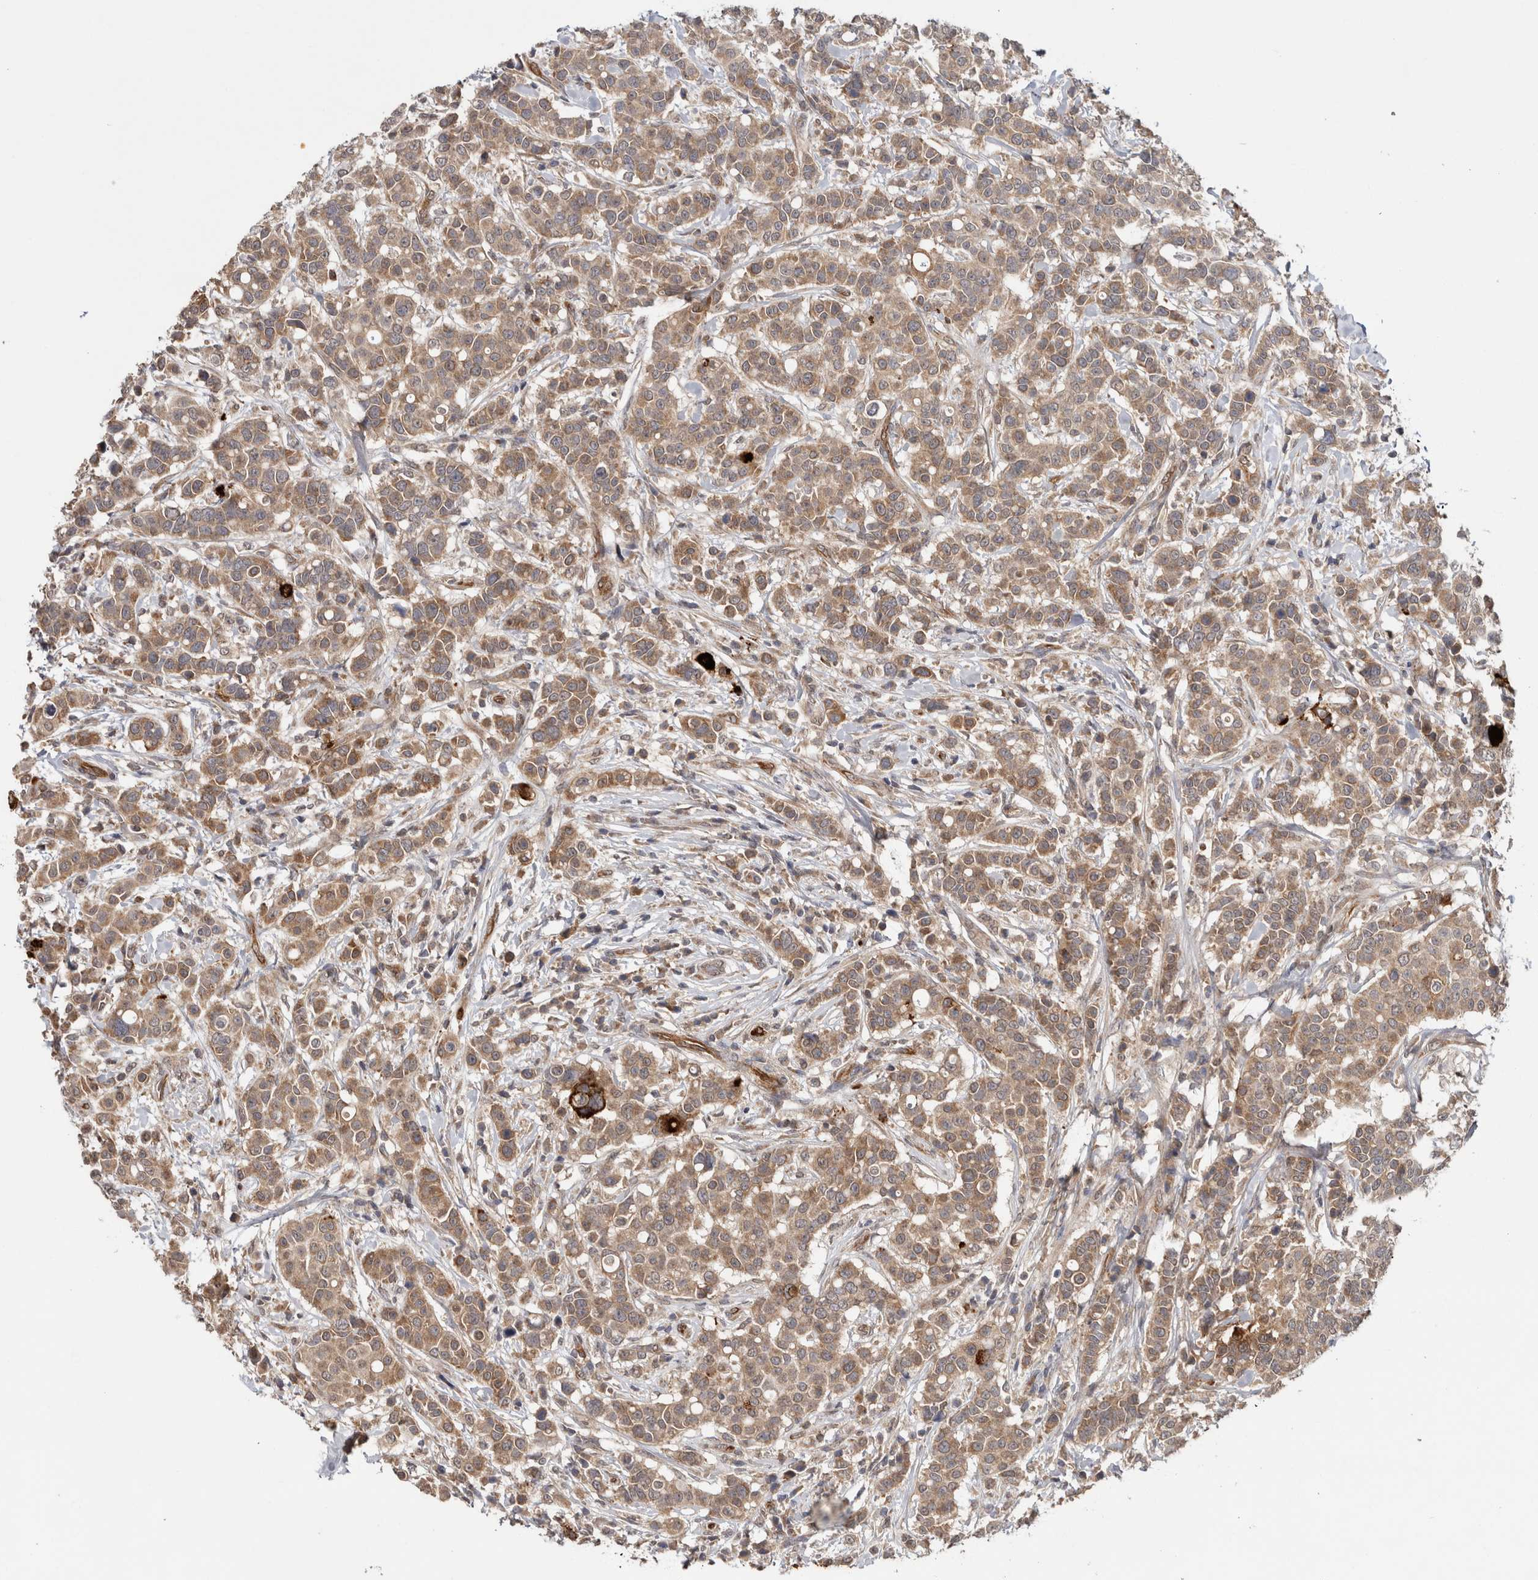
{"staining": {"intensity": "moderate", "quantity": ">75%", "location": "cytoplasmic/membranous"}, "tissue": "breast cancer", "cell_type": "Tumor cells", "image_type": "cancer", "snomed": [{"axis": "morphology", "description": "Duct carcinoma"}, {"axis": "topography", "description": "Breast"}], "caption": "There is medium levels of moderate cytoplasmic/membranous expression in tumor cells of invasive ductal carcinoma (breast), as demonstrated by immunohistochemical staining (brown color).", "gene": "HMOX2", "patient": {"sex": "female", "age": 27}}